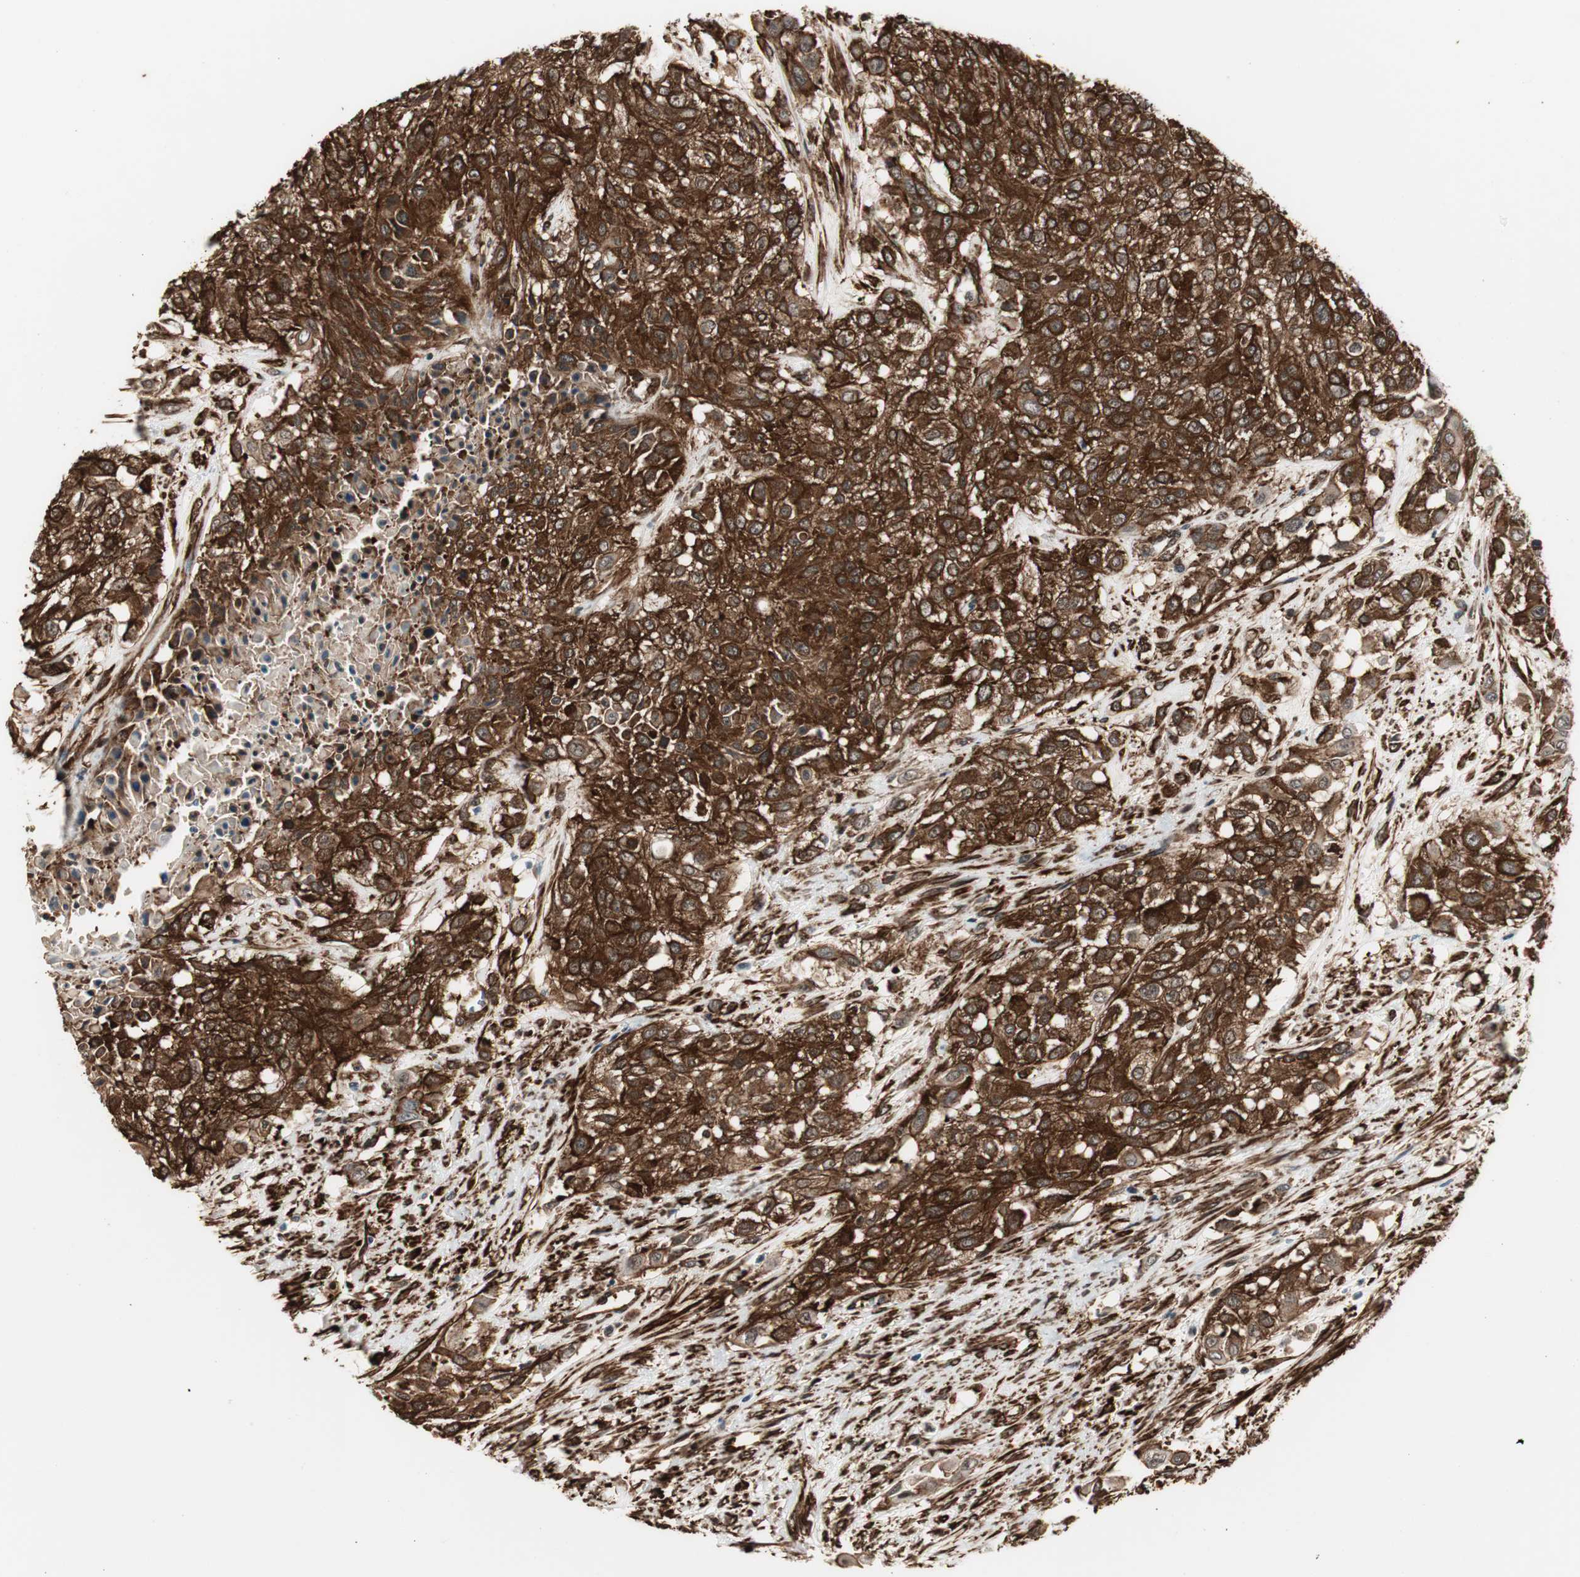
{"staining": {"intensity": "strong", "quantity": ">75%", "location": "cytoplasmic/membranous"}, "tissue": "urothelial cancer", "cell_type": "Tumor cells", "image_type": "cancer", "snomed": [{"axis": "morphology", "description": "Urothelial carcinoma, High grade"}, {"axis": "topography", "description": "Urinary bladder"}], "caption": "The photomicrograph exhibits immunohistochemical staining of urothelial cancer. There is strong cytoplasmic/membranous expression is identified in about >75% of tumor cells. Immunohistochemistry (ihc) stains the protein in brown and the nuclei are stained blue.", "gene": "PTPN11", "patient": {"sex": "male", "age": 57}}